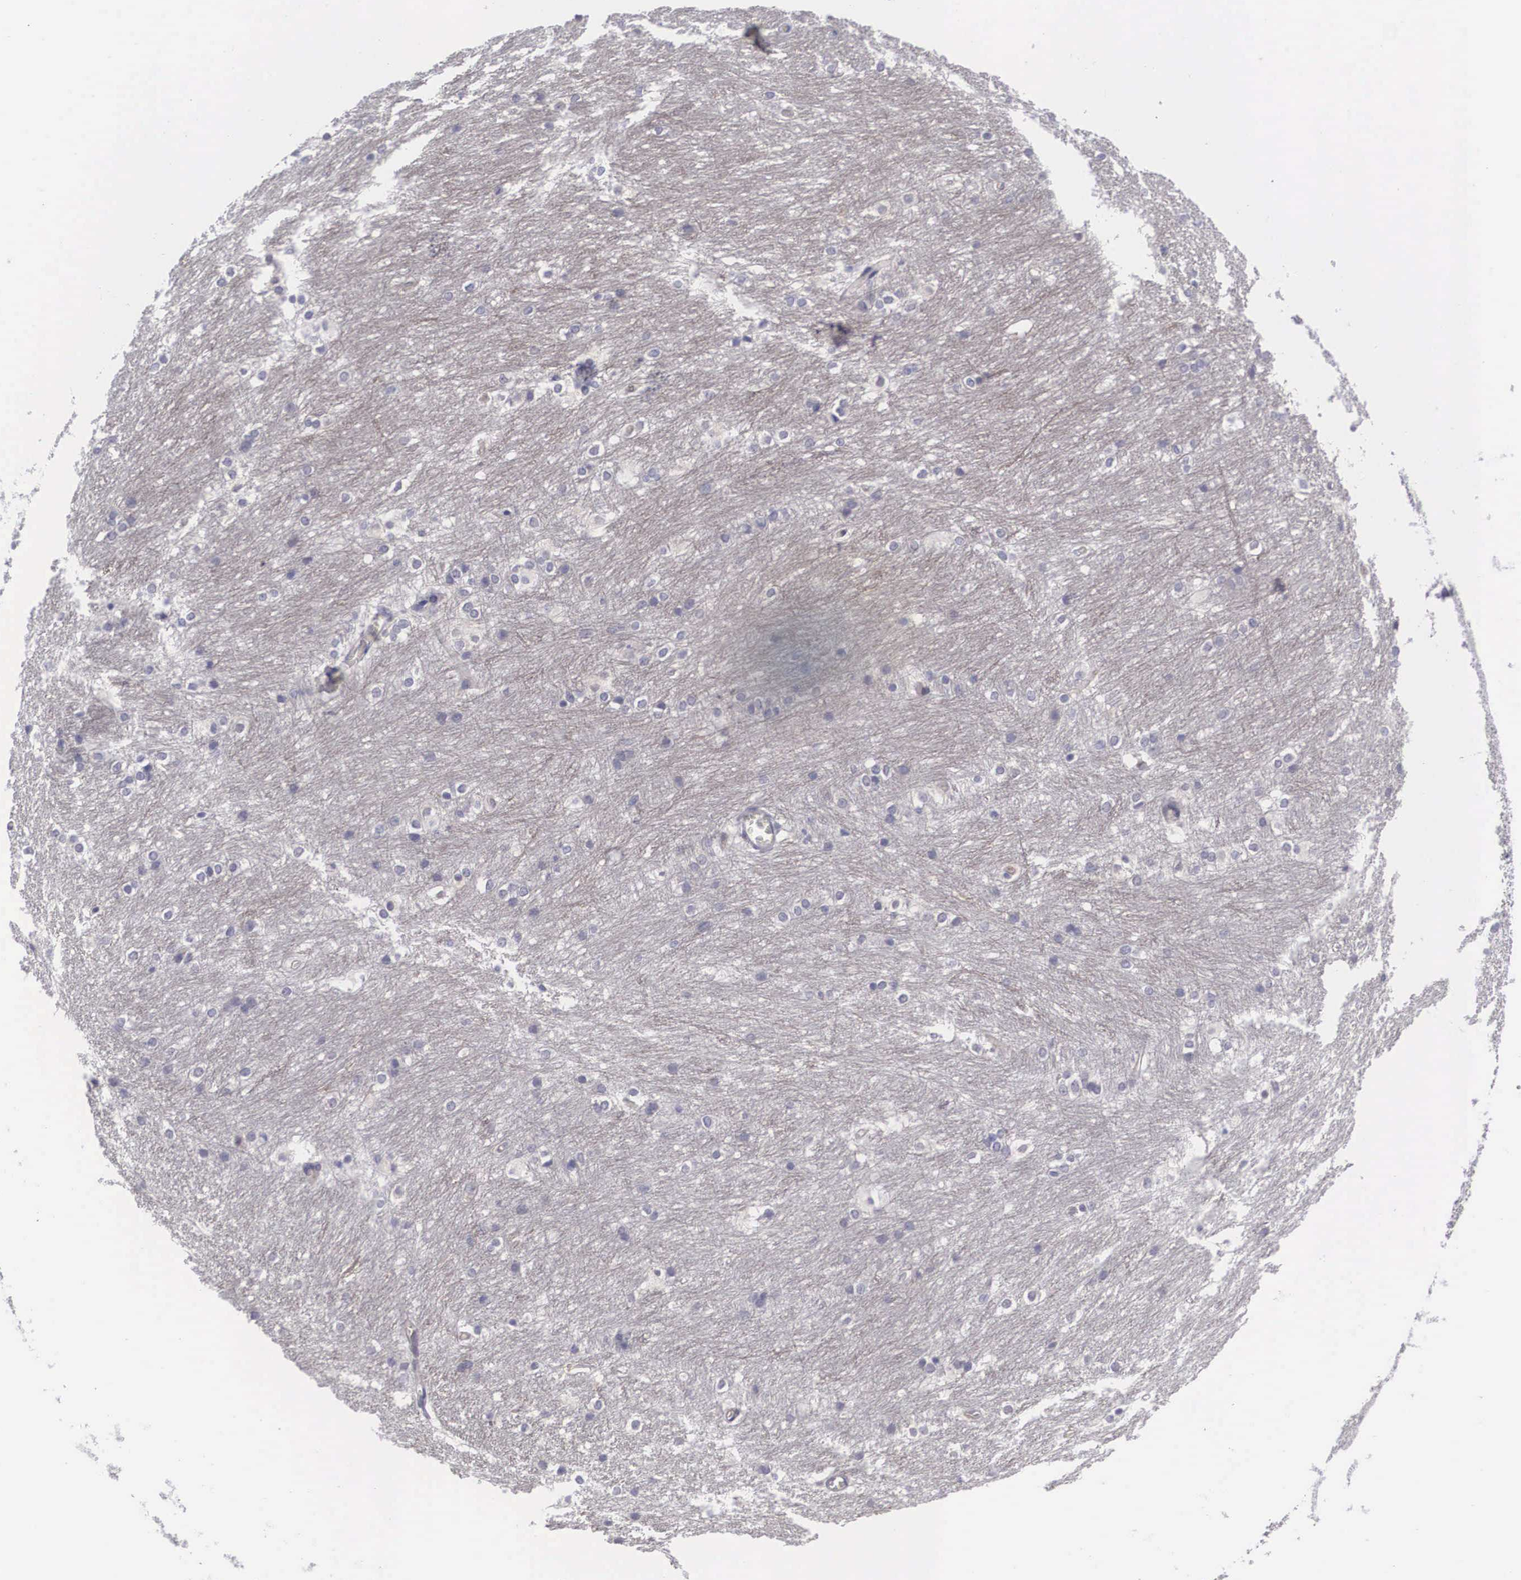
{"staining": {"intensity": "negative", "quantity": "none", "location": "none"}, "tissue": "caudate", "cell_type": "Glial cells", "image_type": "normal", "snomed": [{"axis": "morphology", "description": "Normal tissue, NOS"}, {"axis": "topography", "description": "Lateral ventricle wall"}], "caption": "This photomicrograph is of normal caudate stained with IHC to label a protein in brown with the nuclei are counter-stained blue. There is no expression in glial cells. (DAB (3,3'-diaminobenzidine) immunohistochemistry (IHC) with hematoxylin counter stain).", "gene": "MAST4", "patient": {"sex": "female", "age": 19}}